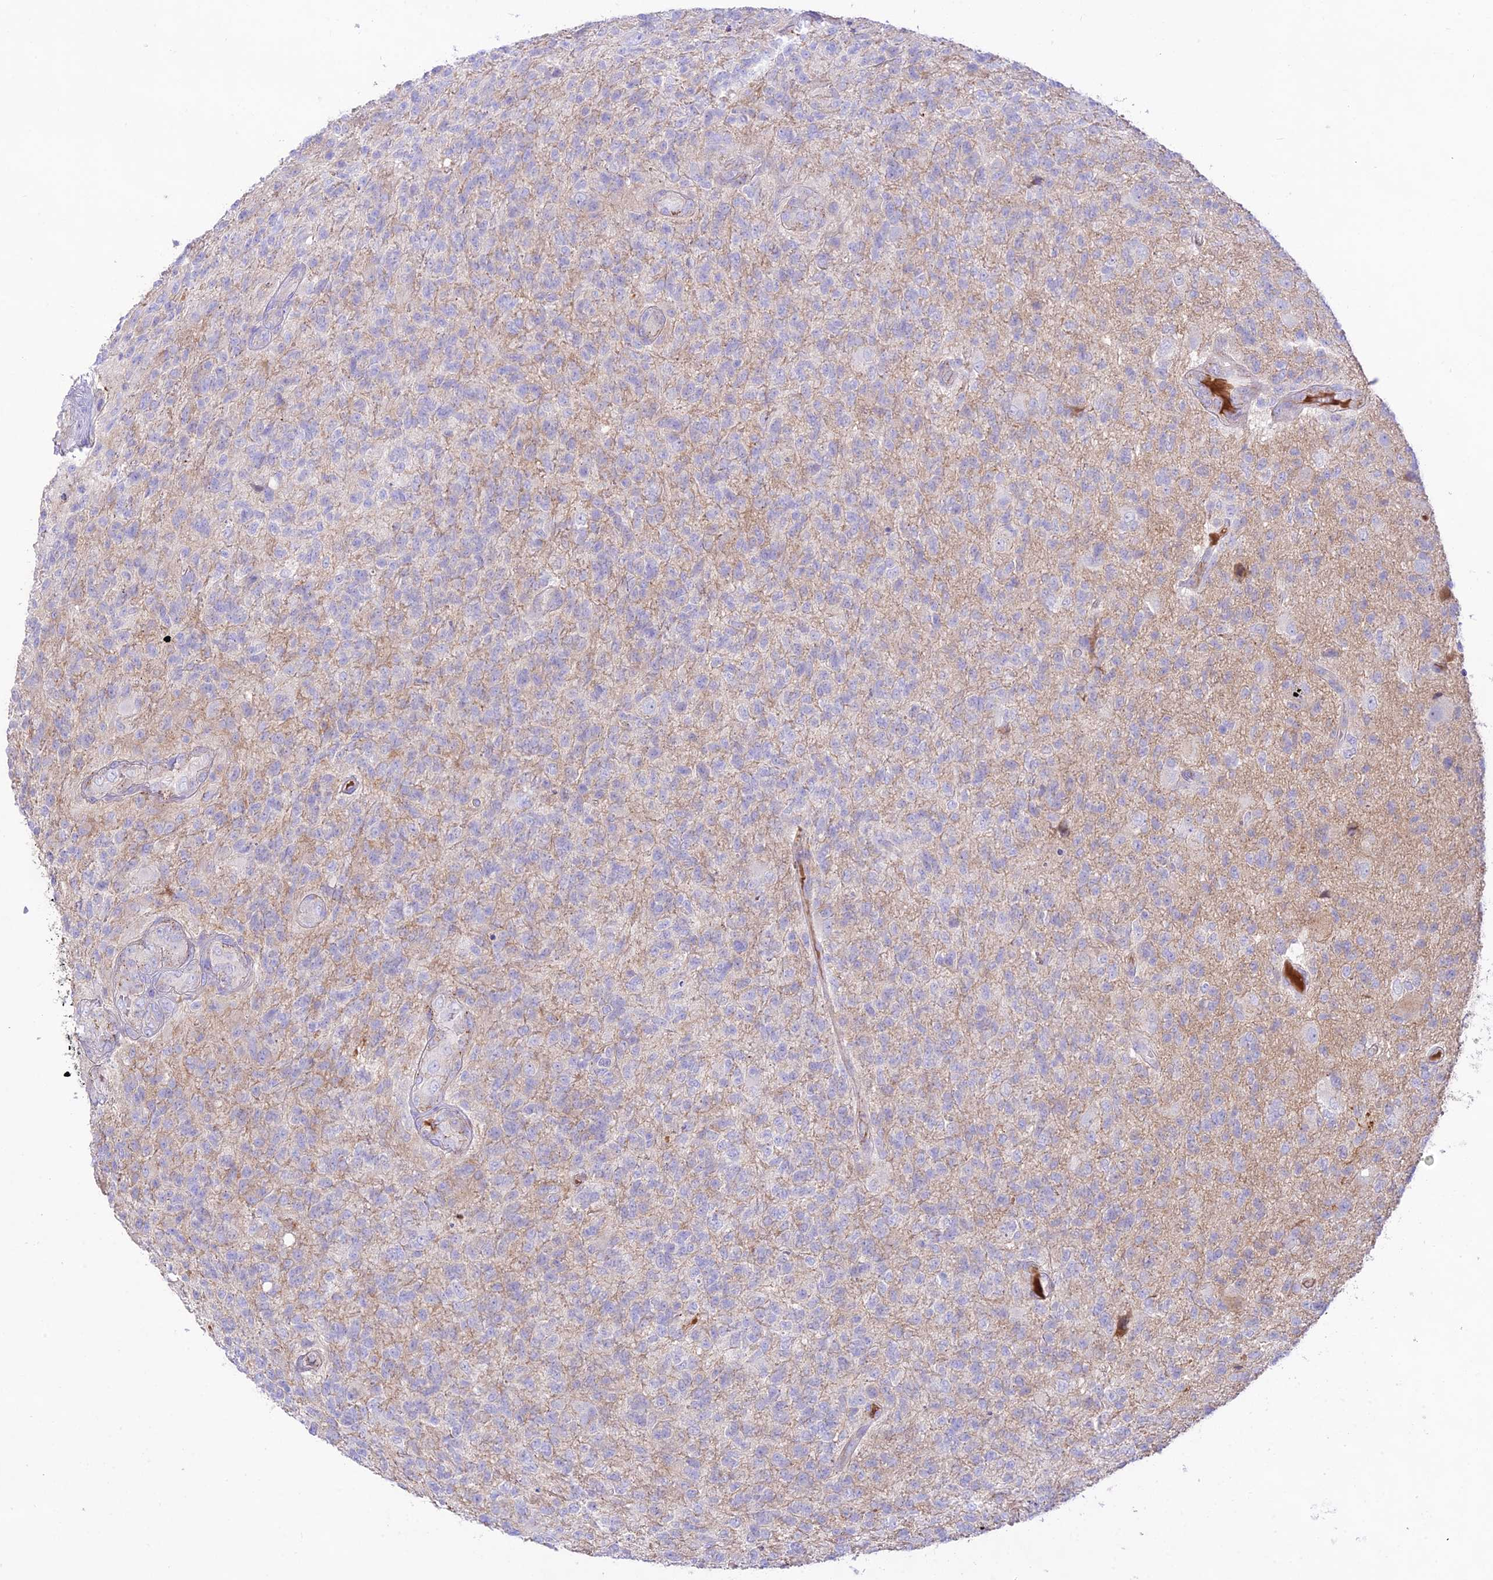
{"staining": {"intensity": "negative", "quantity": "none", "location": "none"}, "tissue": "glioma", "cell_type": "Tumor cells", "image_type": "cancer", "snomed": [{"axis": "morphology", "description": "Glioma, malignant, High grade"}, {"axis": "topography", "description": "Brain"}], "caption": "Human glioma stained for a protein using immunohistochemistry (IHC) shows no positivity in tumor cells.", "gene": "NLRP9", "patient": {"sex": "male", "age": 56}}